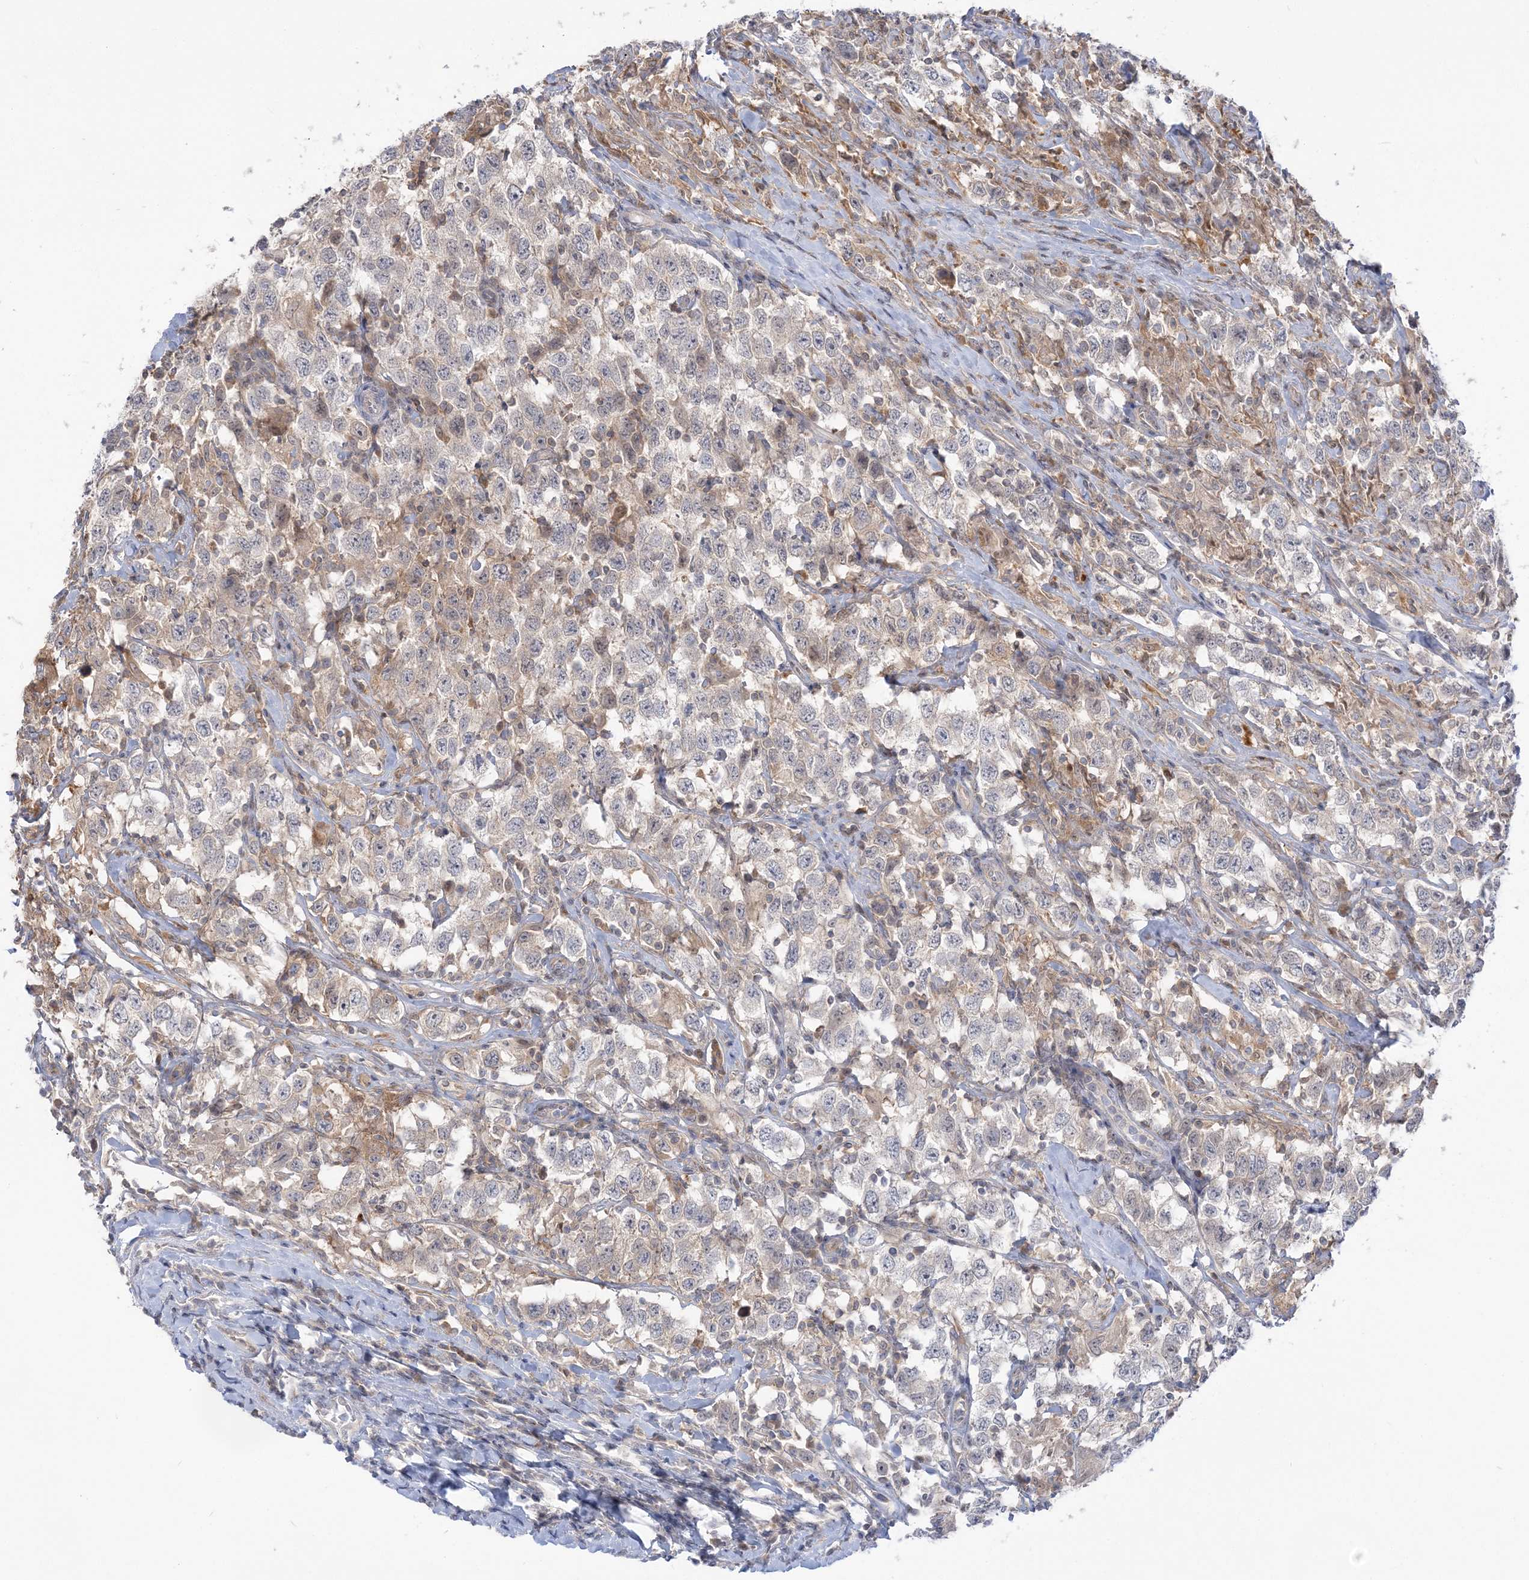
{"staining": {"intensity": "weak", "quantity": "<25%", "location": "cytoplasmic/membranous"}, "tissue": "testis cancer", "cell_type": "Tumor cells", "image_type": "cancer", "snomed": [{"axis": "morphology", "description": "Seminoma, NOS"}, {"axis": "topography", "description": "Testis"}], "caption": "The immunohistochemistry histopathology image has no significant staining in tumor cells of seminoma (testis) tissue. The staining is performed using DAB brown chromogen with nuclei counter-stained in using hematoxylin.", "gene": "THADA", "patient": {"sex": "male", "age": 41}}